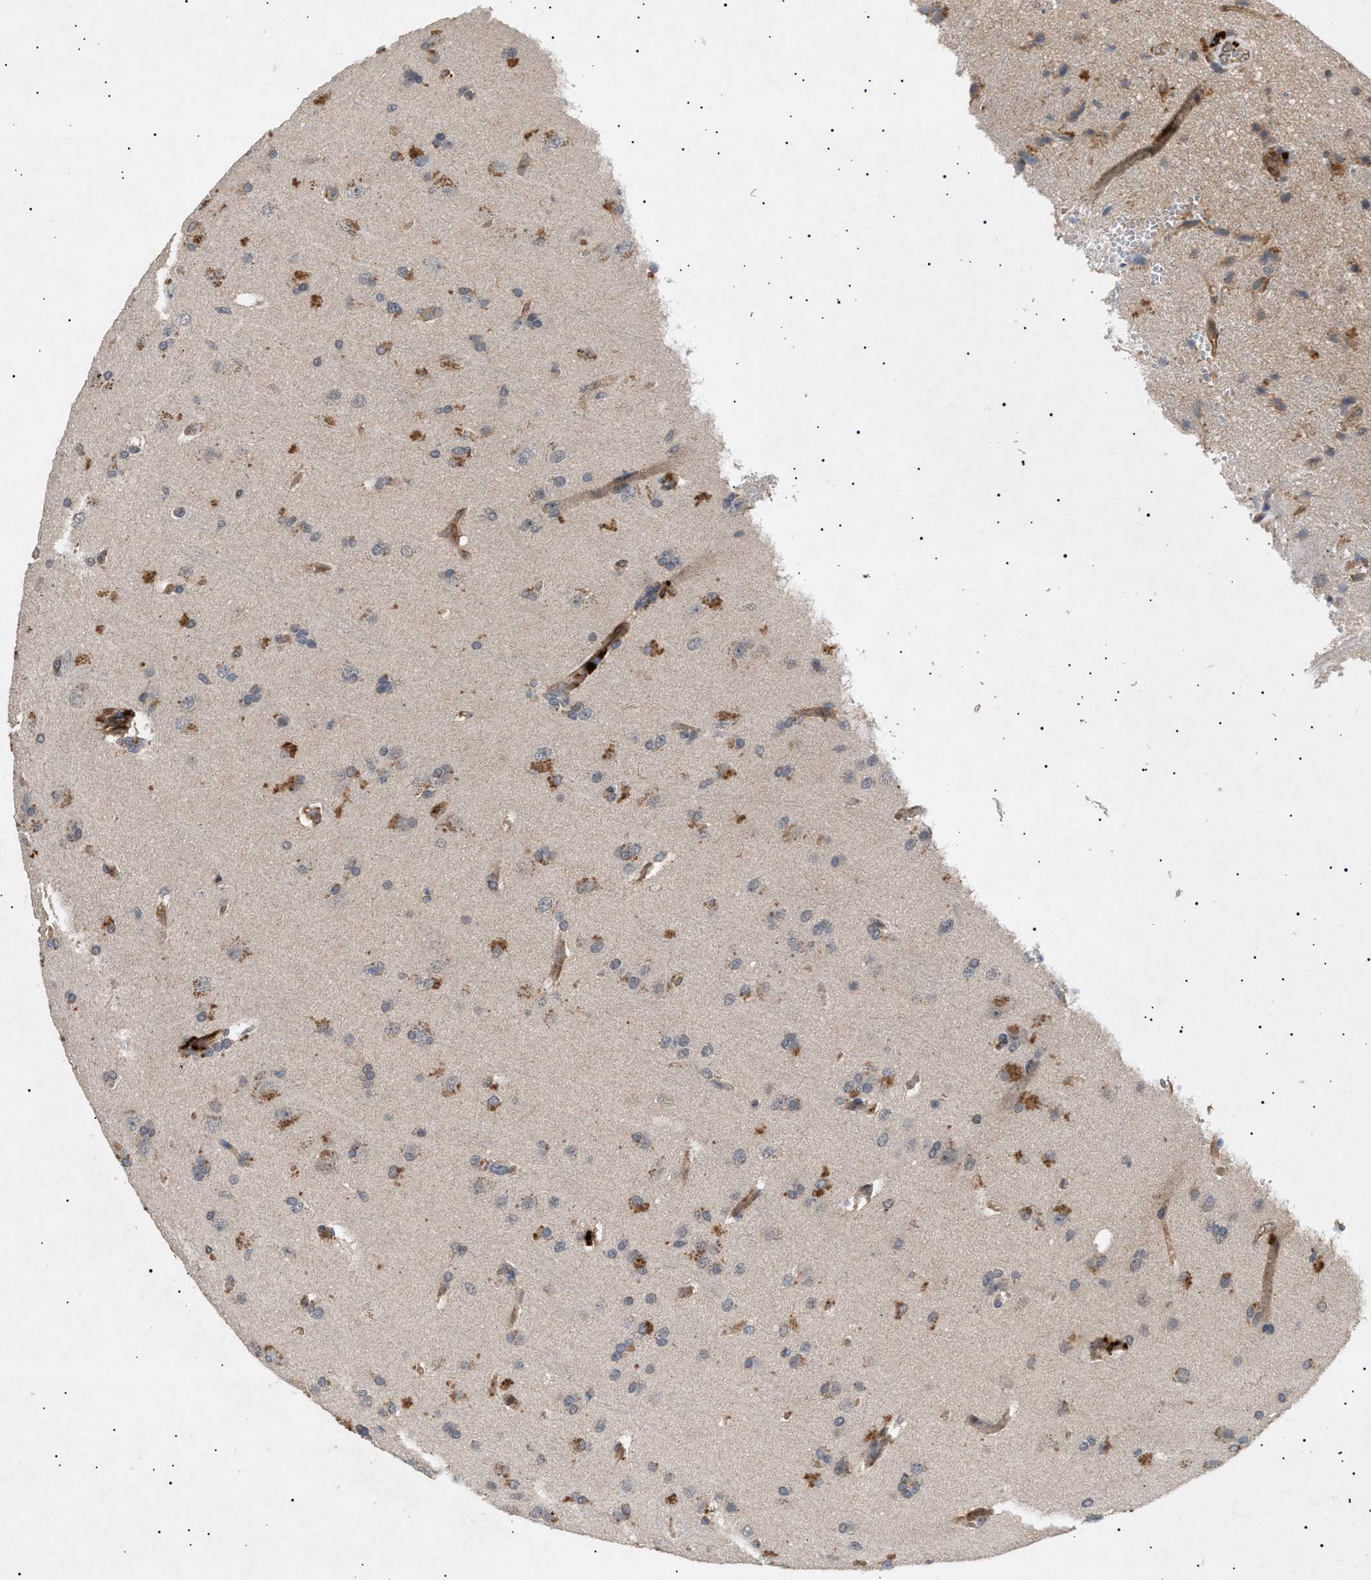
{"staining": {"intensity": "moderate", "quantity": "25%-75%", "location": "cytoplasmic/membranous"}, "tissue": "glioma", "cell_type": "Tumor cells", "image_type": "cancer", "snomed": [{"axis": "morphology", "description": "Glioma, malignant, High grade"}, {"axis": "topography", "description": "Brain"}], "caption": "Immunohistochemical staining of human glioma shows medium levels of moderate cytoplasmic/membranous protein expression in approximately 25%-75% of tumor cells.", "gene": "SIRT5", "patient": {"sex": "male", "age": 72}}